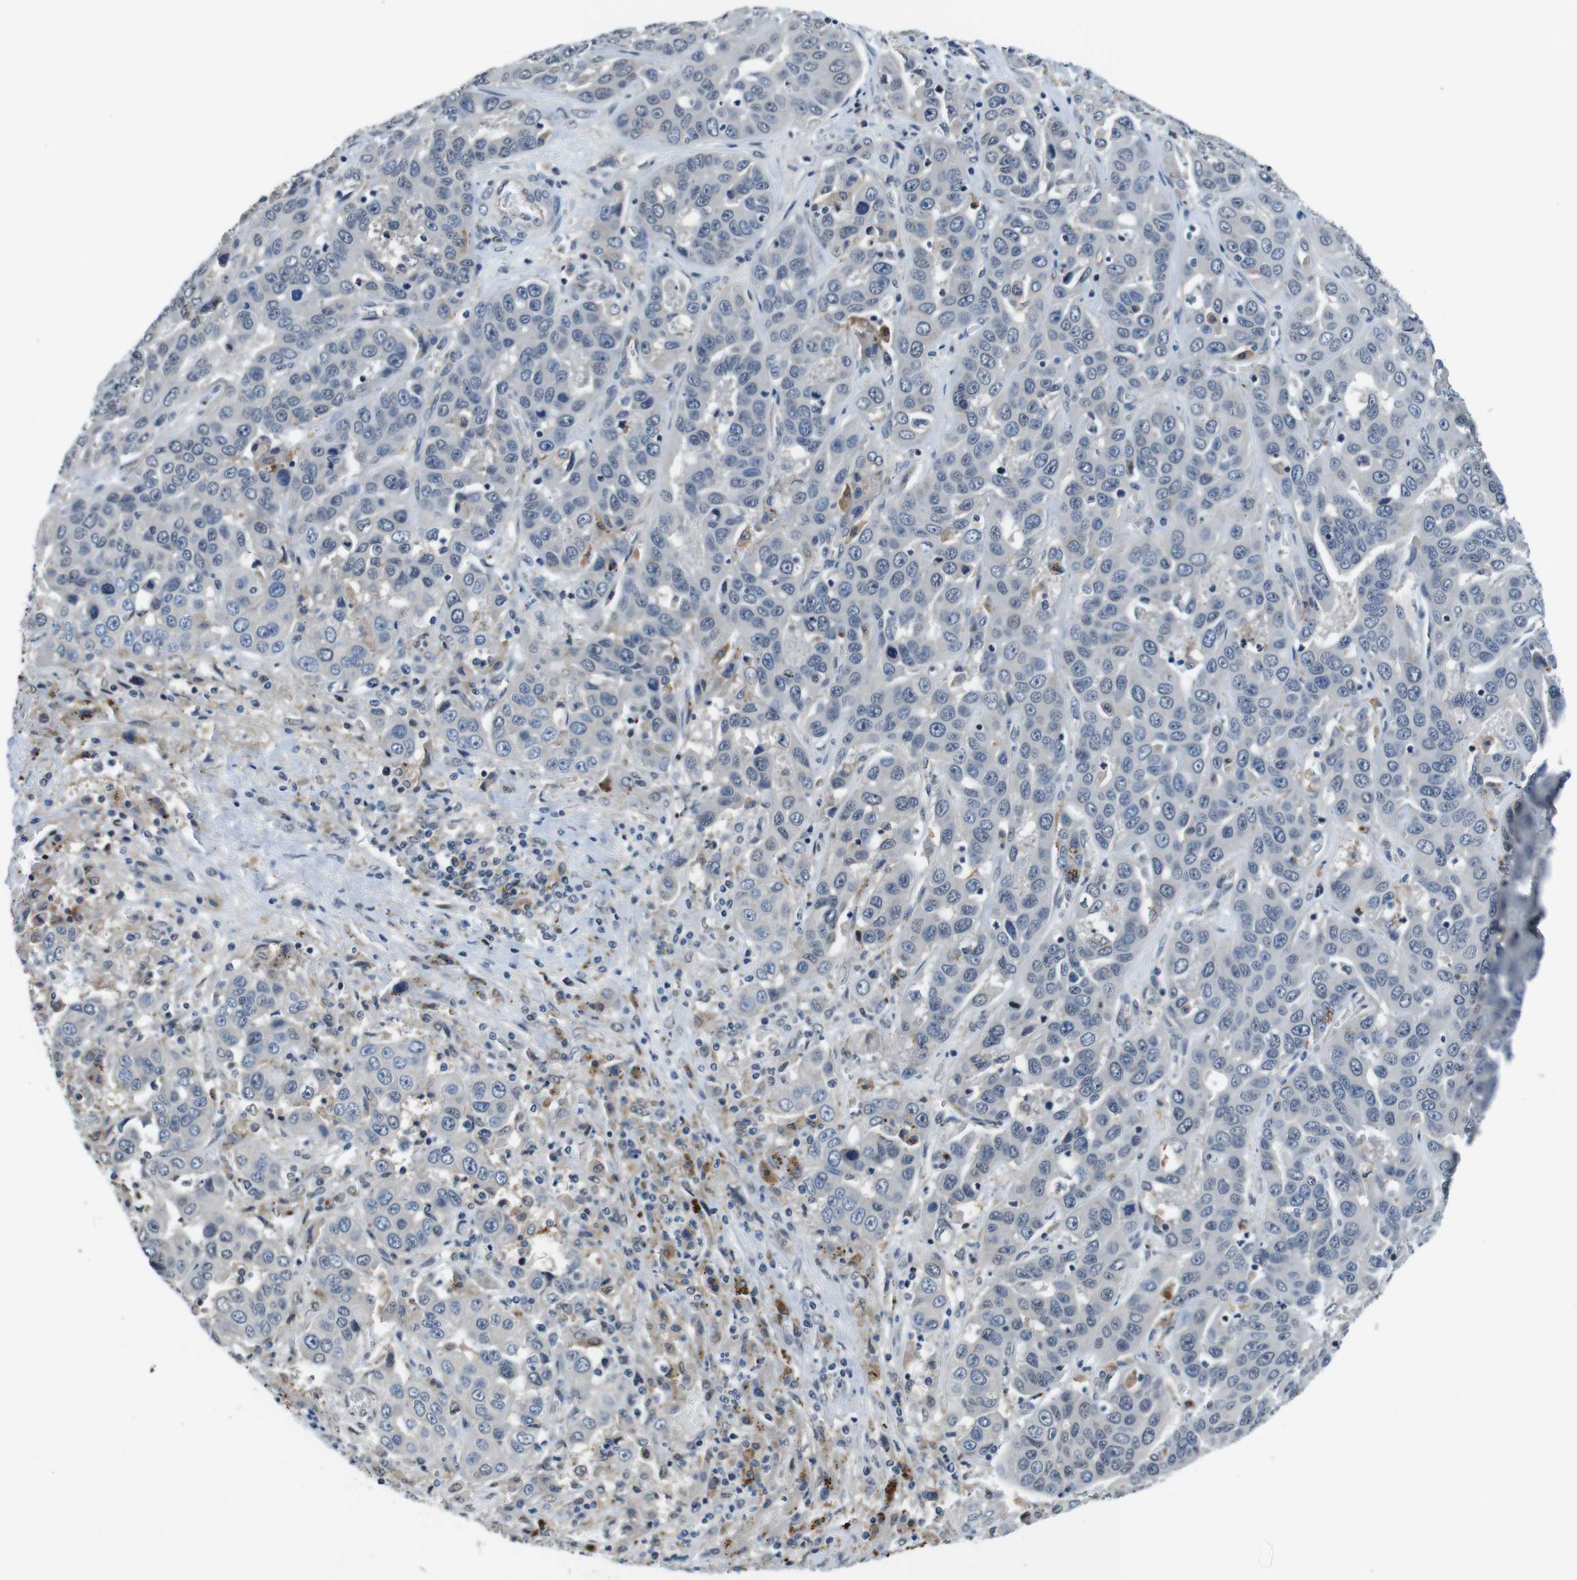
{"staining": {"intensity": "negative", "quantity": "none", "location": "none"}, "tissue": "liver cancer", "cell_type": "Tumor cells", "image_type": "cancer", "snomed": [{"axis": "morphology", "description": "Cholangiocarcinoma"}, {"axis": "topography", "description": "Liver"}], "caption": "High magnification brightfield microscopy of cholangiocarcinoma (liver) stained with DAB (brown) and counterstained with hematoxylin (blue): tumor cells show no significant positivity.", "gene": "CD163L1", "patient": {"sex": "female", "age": 52}}